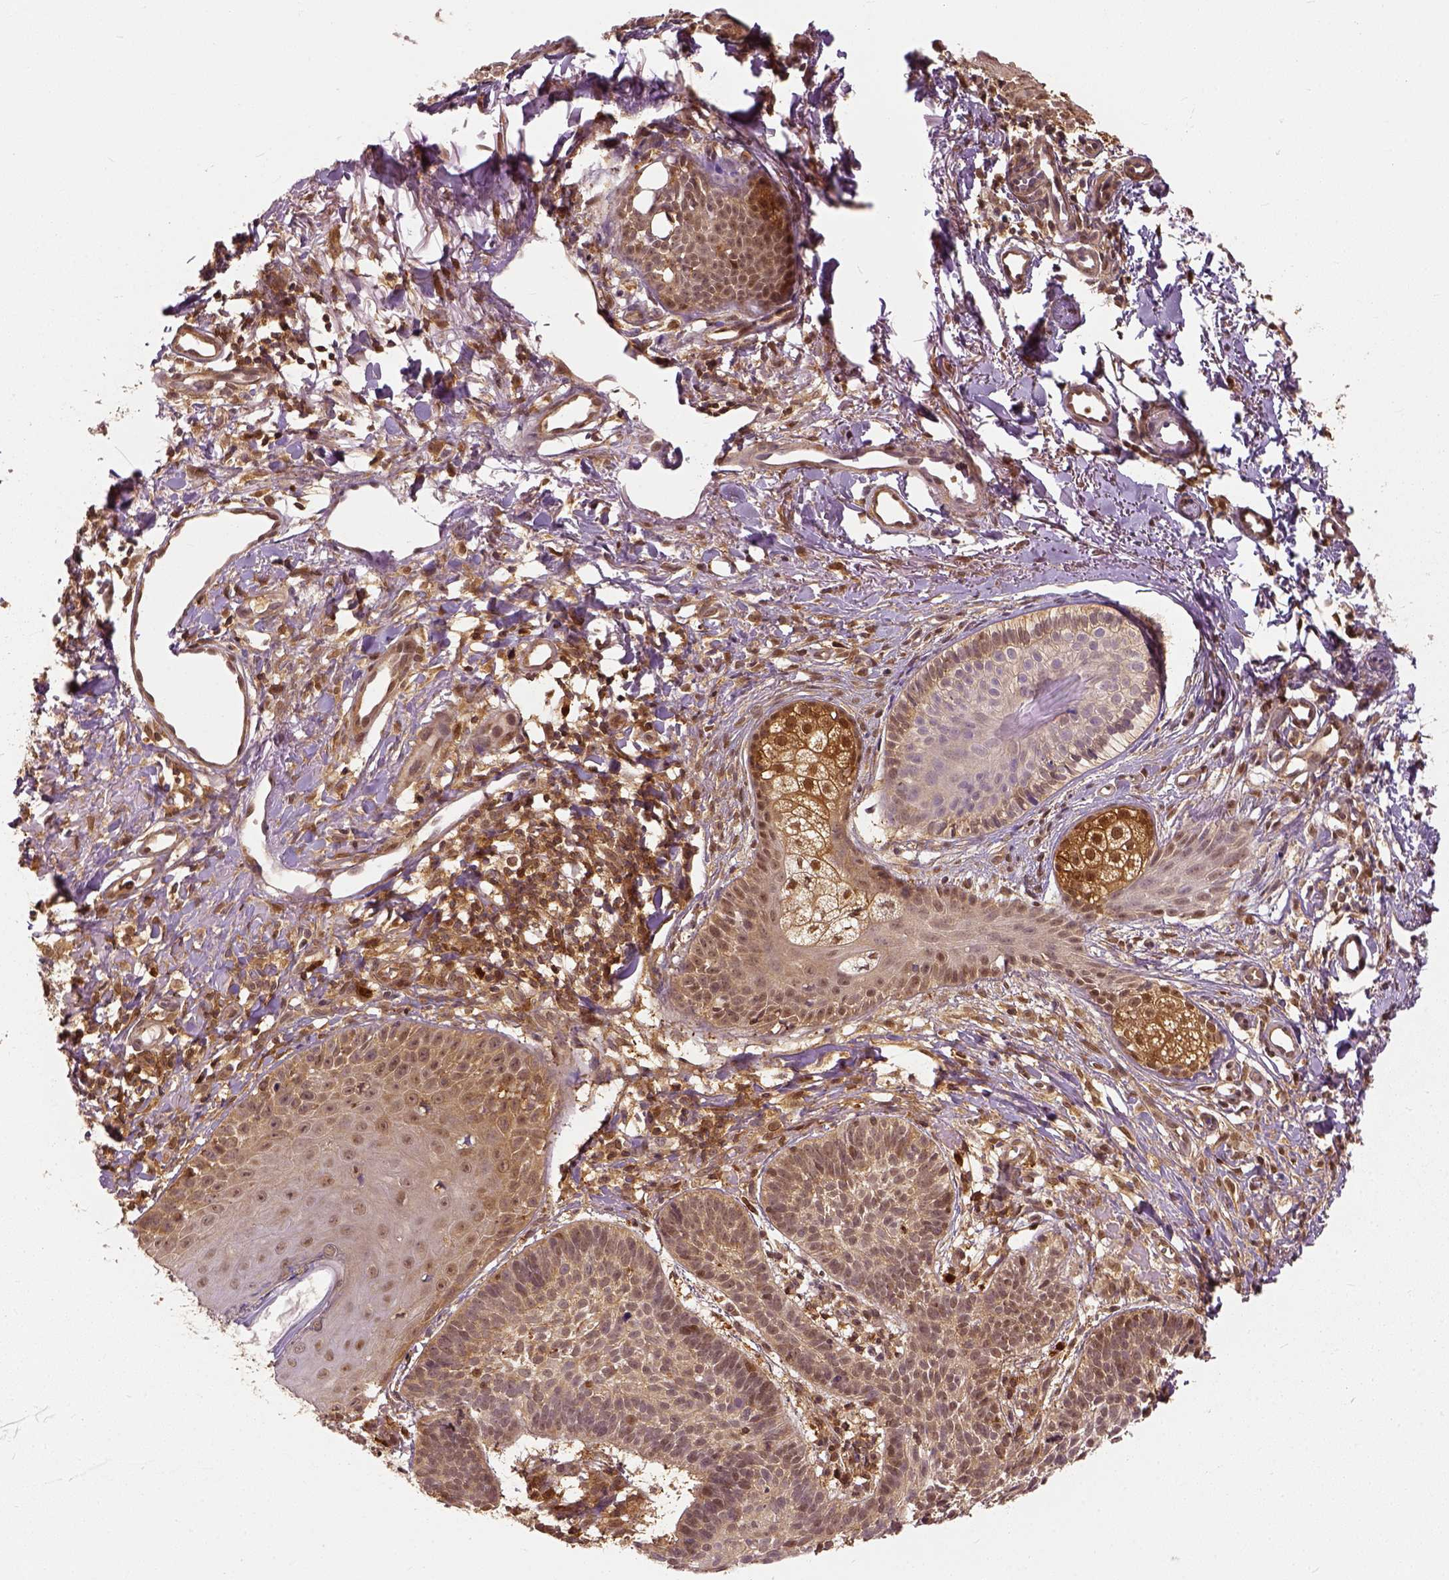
{"staining": {"intensity": "moderate", "quantity": ">75%", "location": "cytoplasmic/membranous"}, "tissue": "skin cancer", "cell_type": "Tumor cells", "image_type": "cancer", "snomed": [{"axis": "morphology", "description": "Basal cell carcinoma"}, {"axis": "topography", "description": "Skin"}], "caption": "Human skin cancer stained with a protein marker demonstrates moderate staining in tumor cells.", "gene": "GPI", "patient": {"sex": "male", "age": 72}}